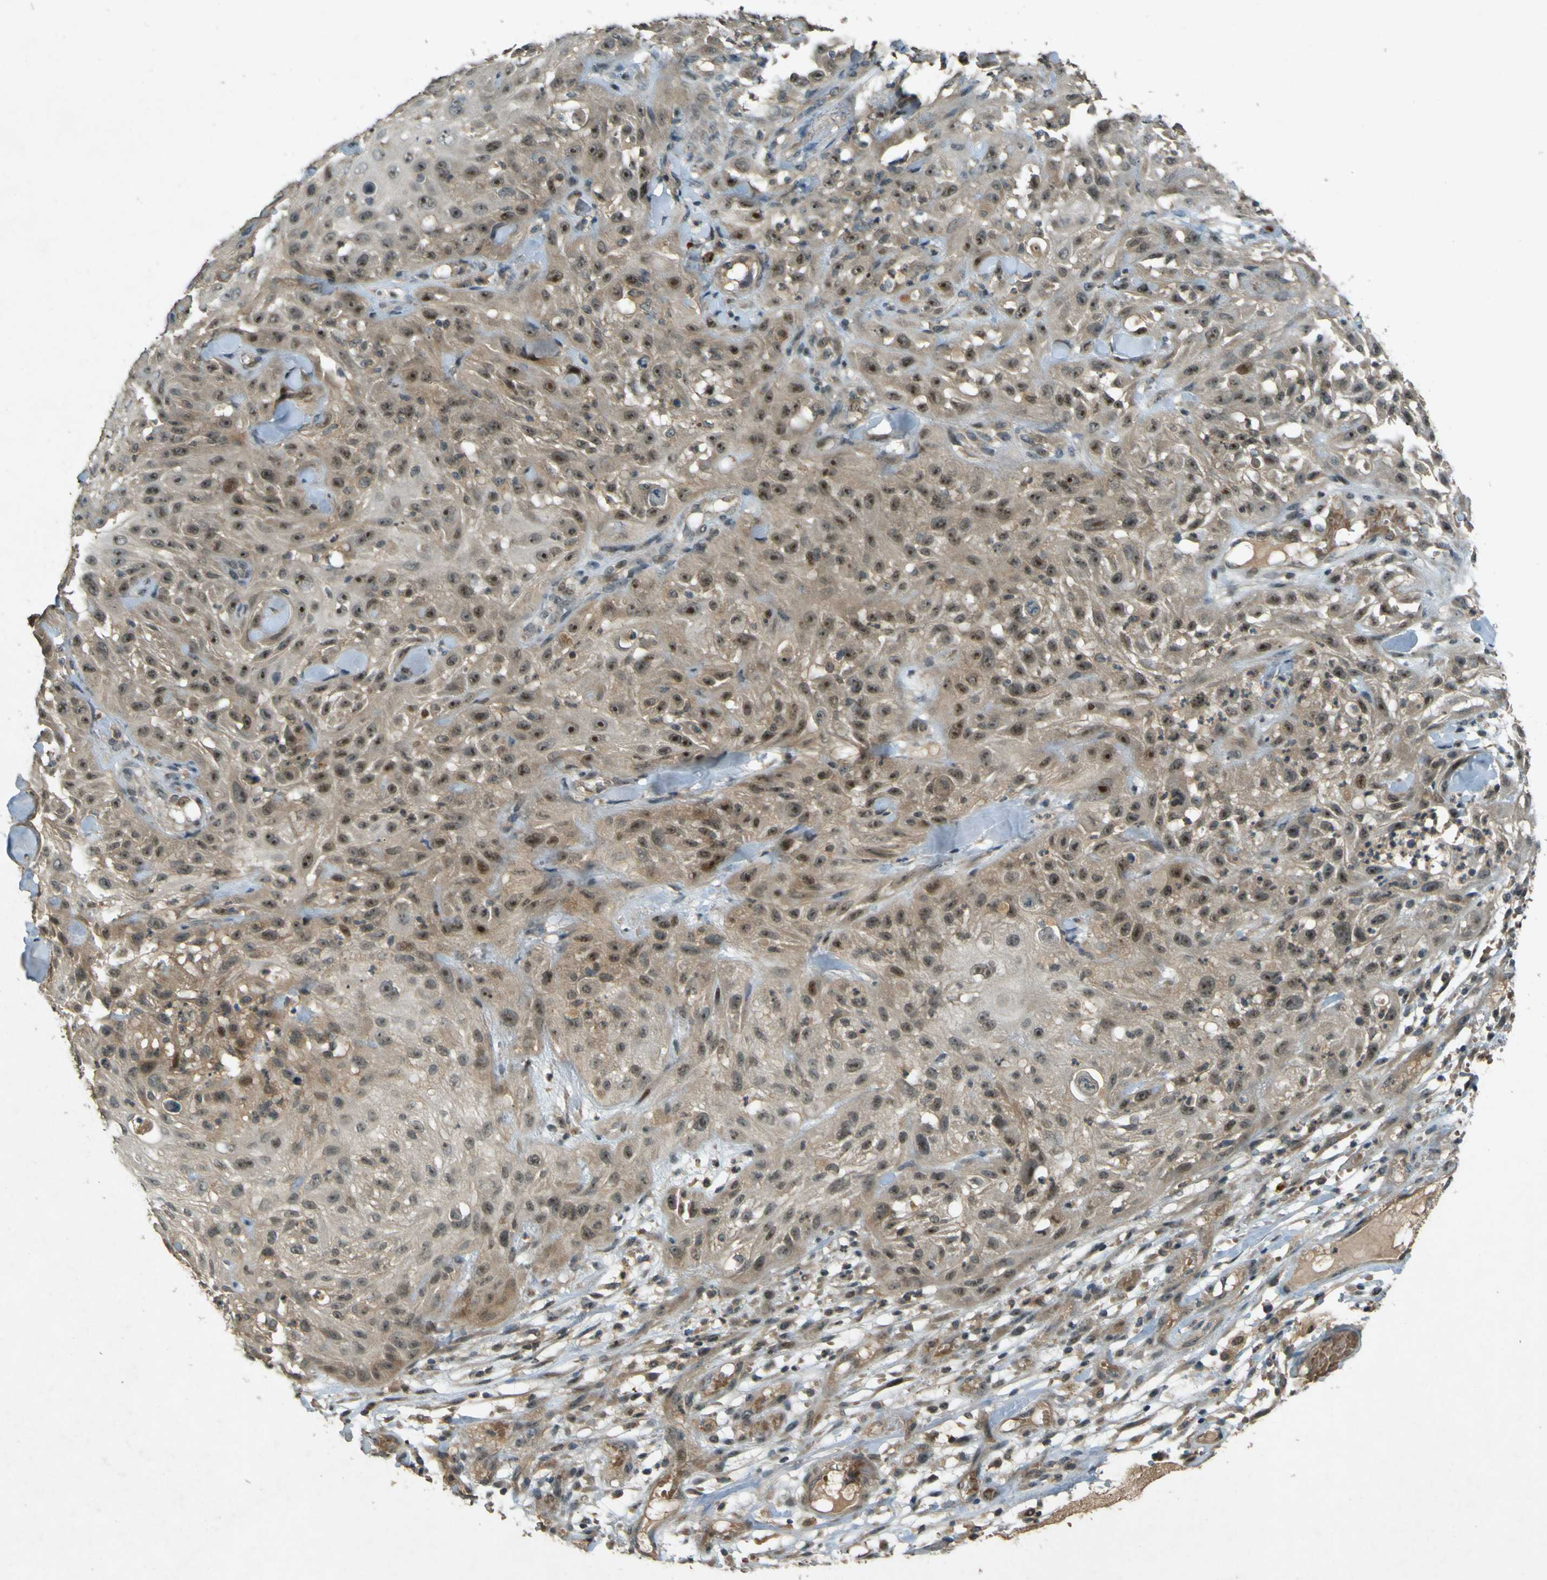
{"staining": {"intensity": "moderate", "quantity": ">75%", "location": "cytoplasmic/membranous,nuclear"}, "tissue": "skin cancer", "cell_type": "Tumor cells", "image_type": "cancer", "snomed": [{"axis": "morphology", "description": "Squamous cell carcinoma, NOS"}, {"axis": "topography", "description": "Skin"}], "caption": "High-power microscopy captured an immunohistochemistry image of squamous cell carcinoma (skin), revealing moderate cytoplasmic/membranous and nuclear positivity in about >75% of tumor cells. (DAB (3,3'-diaminobenzidine) IHC, brown staining for protein, blue staining for nuclei).", "gene": "MPDZ", "patient": {"sex": "male", "age": 75}}